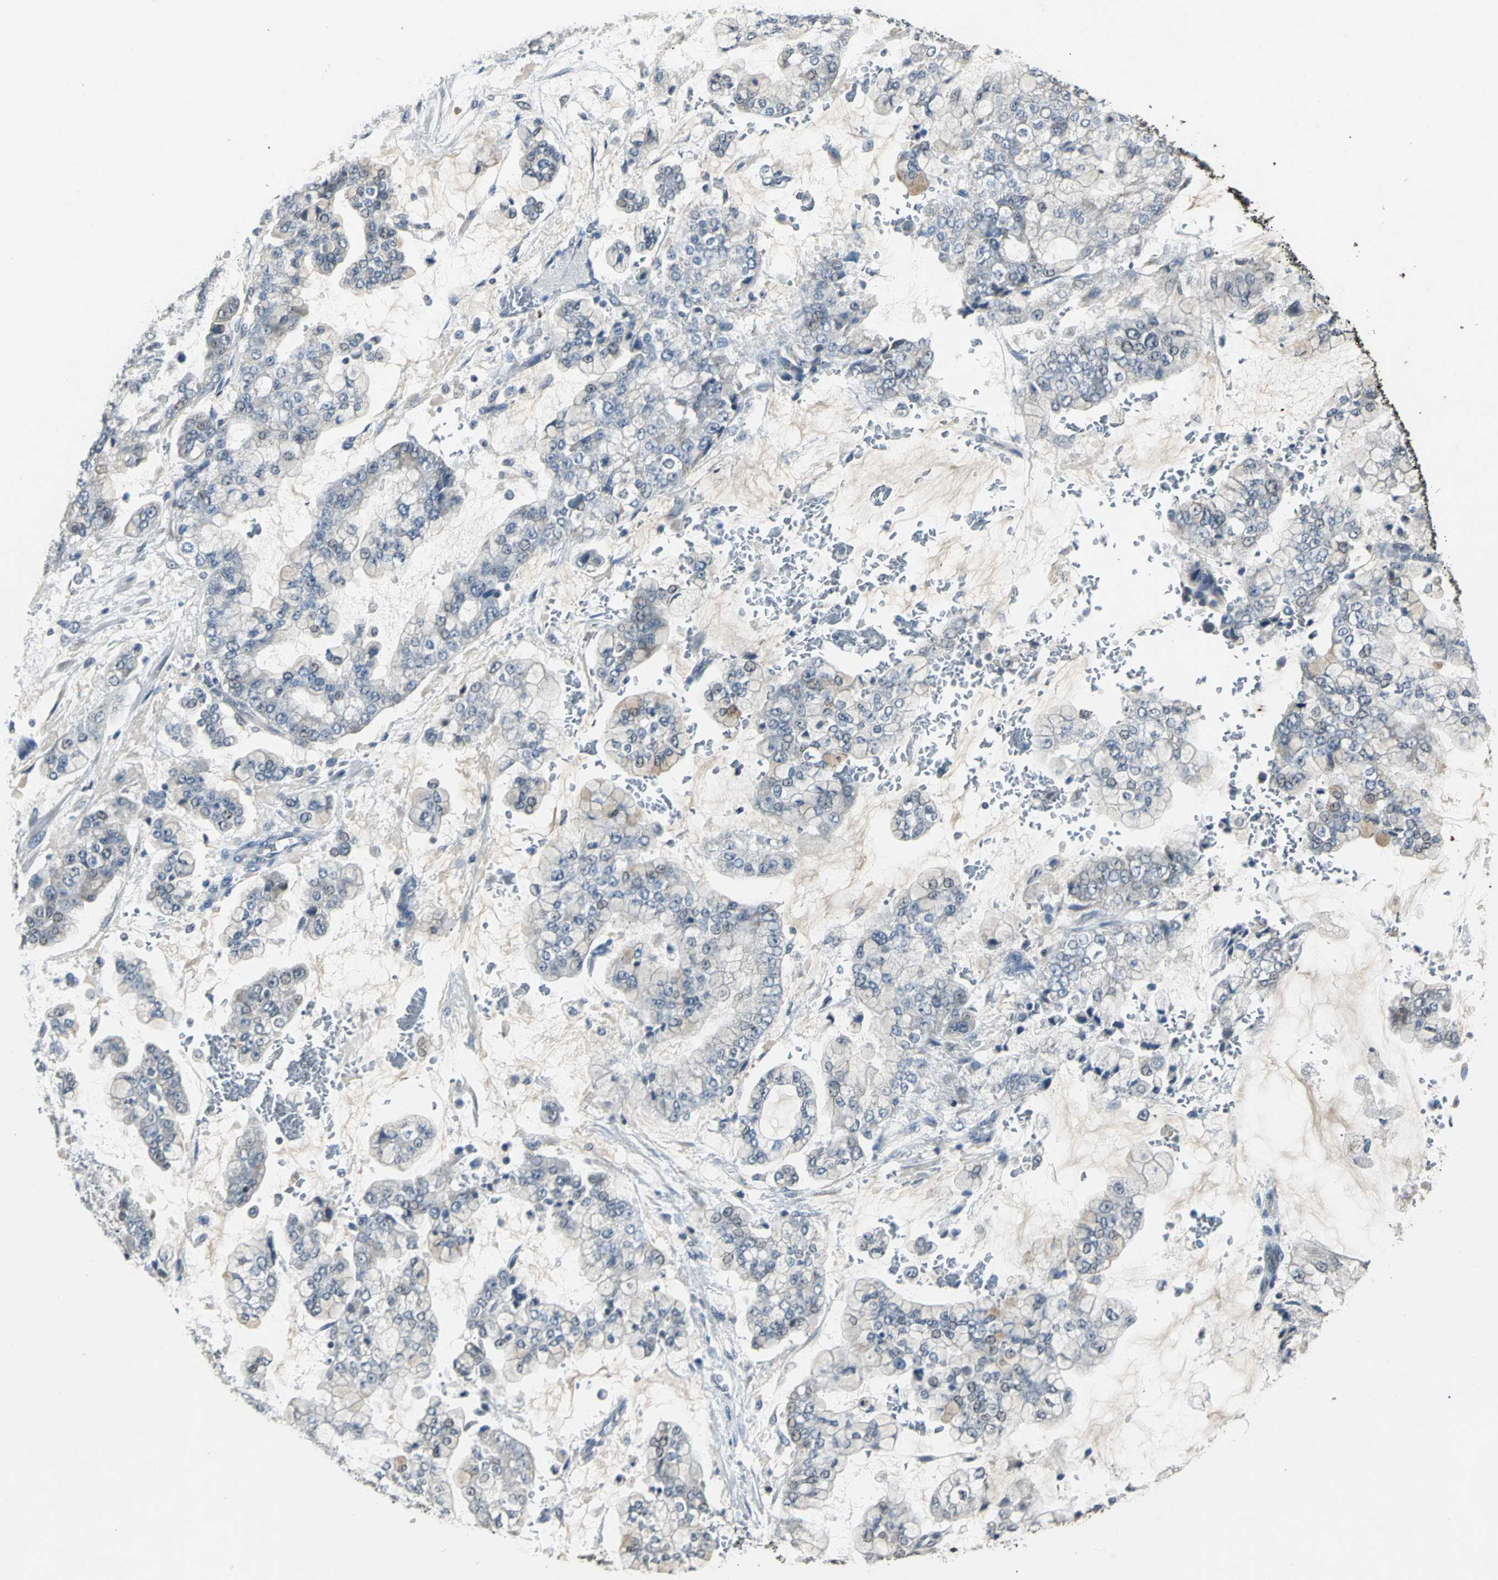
{"staining": {"intensity": "weak", "quantity": "<25%", "location": "cytoplasmic/membranous"}, "tissue": "stomach cancer", "cell_type": "Tumor cells", "image_type": "cancer", "snomed": [{"axis": "morphology", "description": "Normal tissue, NOS"}, {"axis": "morphology", "description": "Adenocarcinoma, NOS"}, {"axis": "topography", "description": "Stomach, upper"}, {"axis": "topography", "description": "Stomach"}], "caption": "Protein analysis of stomach cancer reveals no significant positivity in tumor cells.", "gene": "JADE3", "patient": {"sex": "male", "age": 76}}